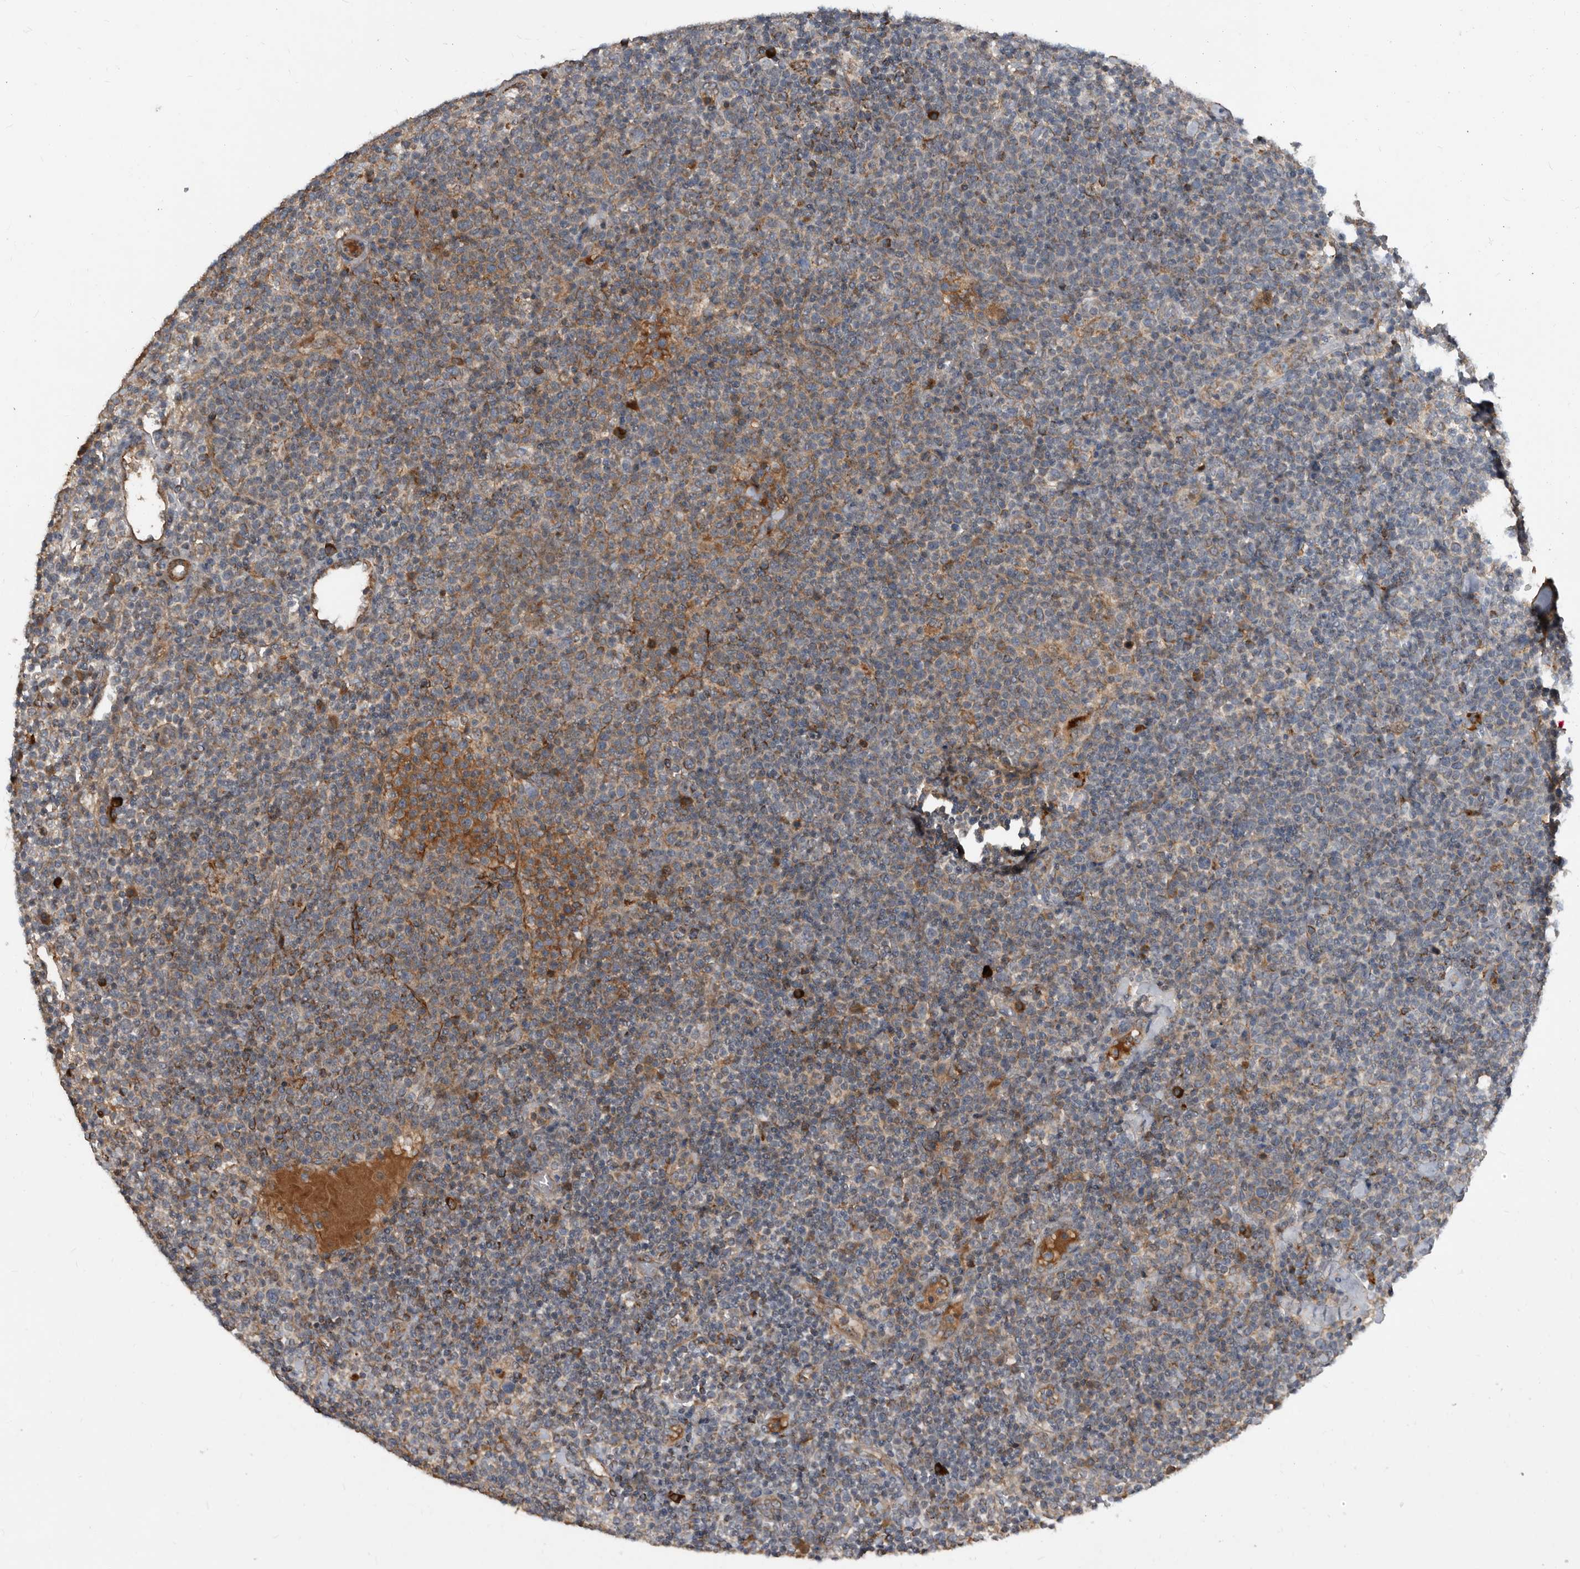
{"staining": {"intensity": "moderate", "quantity": "<25%", "location": "cytoplasmic/membranous"}, "tissue": "lymphoma", "cell_type": "Tumor cells", "image_type": "cancer", "snomed": [{"axis": "morphology", "description": "Malignant lymphoma, non-Hodgkin's type, High grade"}, {"axis": "topography", "description": "Lymph node"}], "caption": "Protein expression by immunohistochemistry (IHC) exhibits moderate cytoplasmic/membranous staining in about <25% of tumor cells in lymphoma. The protein is shown in brown color, while the nuclei are stained blue.", "gene": "PI15", "patient": {"sex": "male", "age": 61}}